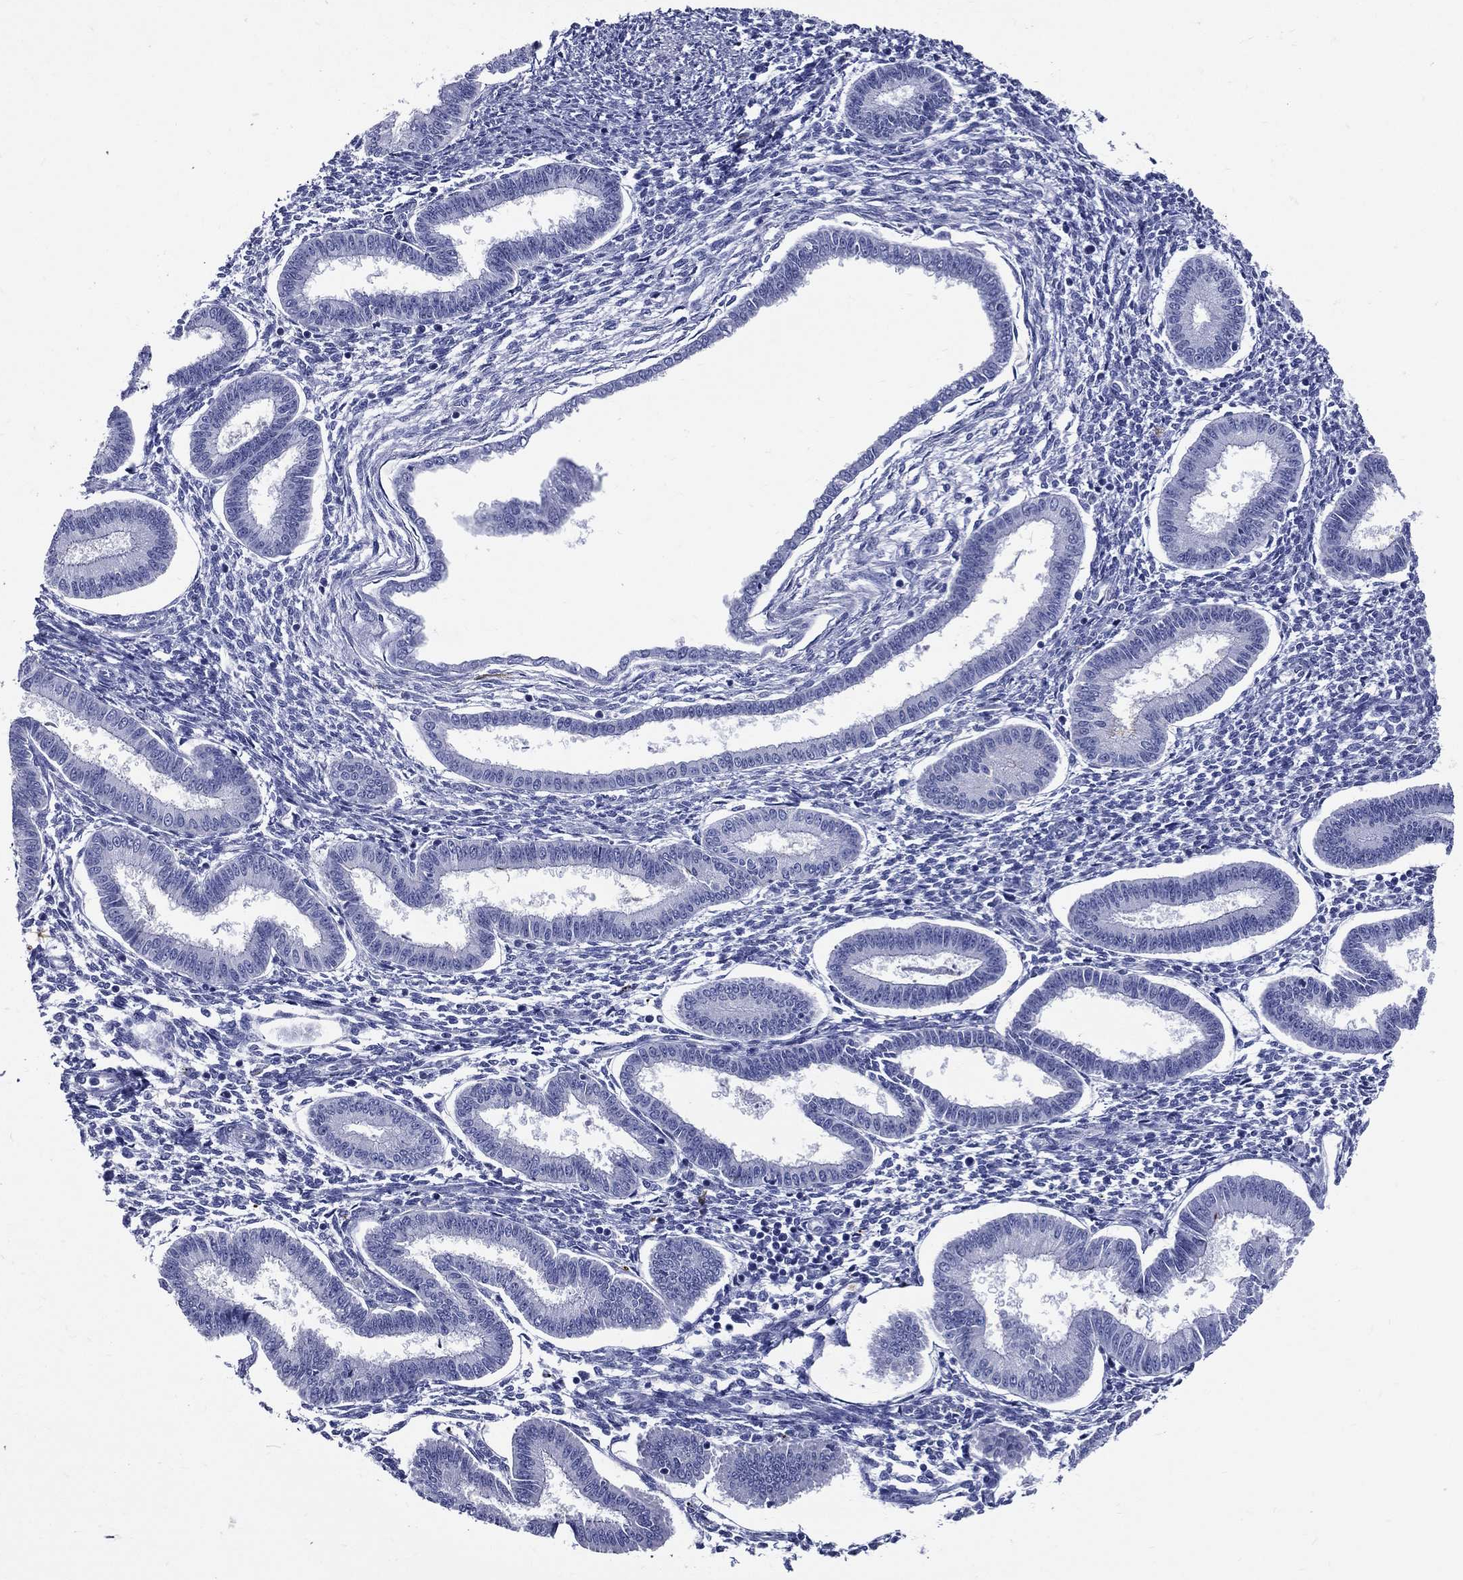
{"staining": {"intensity": "negative", "quantity": "none", "location": "none"}, "tissue": "endometrium", "cell_type": "Cells in endometrial stroma", "image_type": "normal", "snomed": [{"axis": "morphology", "description": "Normal tissue, NOS"}, {"axis": "topography", "description": "Endometrium"}], "caption": "Endometrium stained for a protein using immunohistochemistry reveals no staining cells in endometrial stroma.", "gene": "ACE2", "patient": {"sex": "female", "age": 43}}